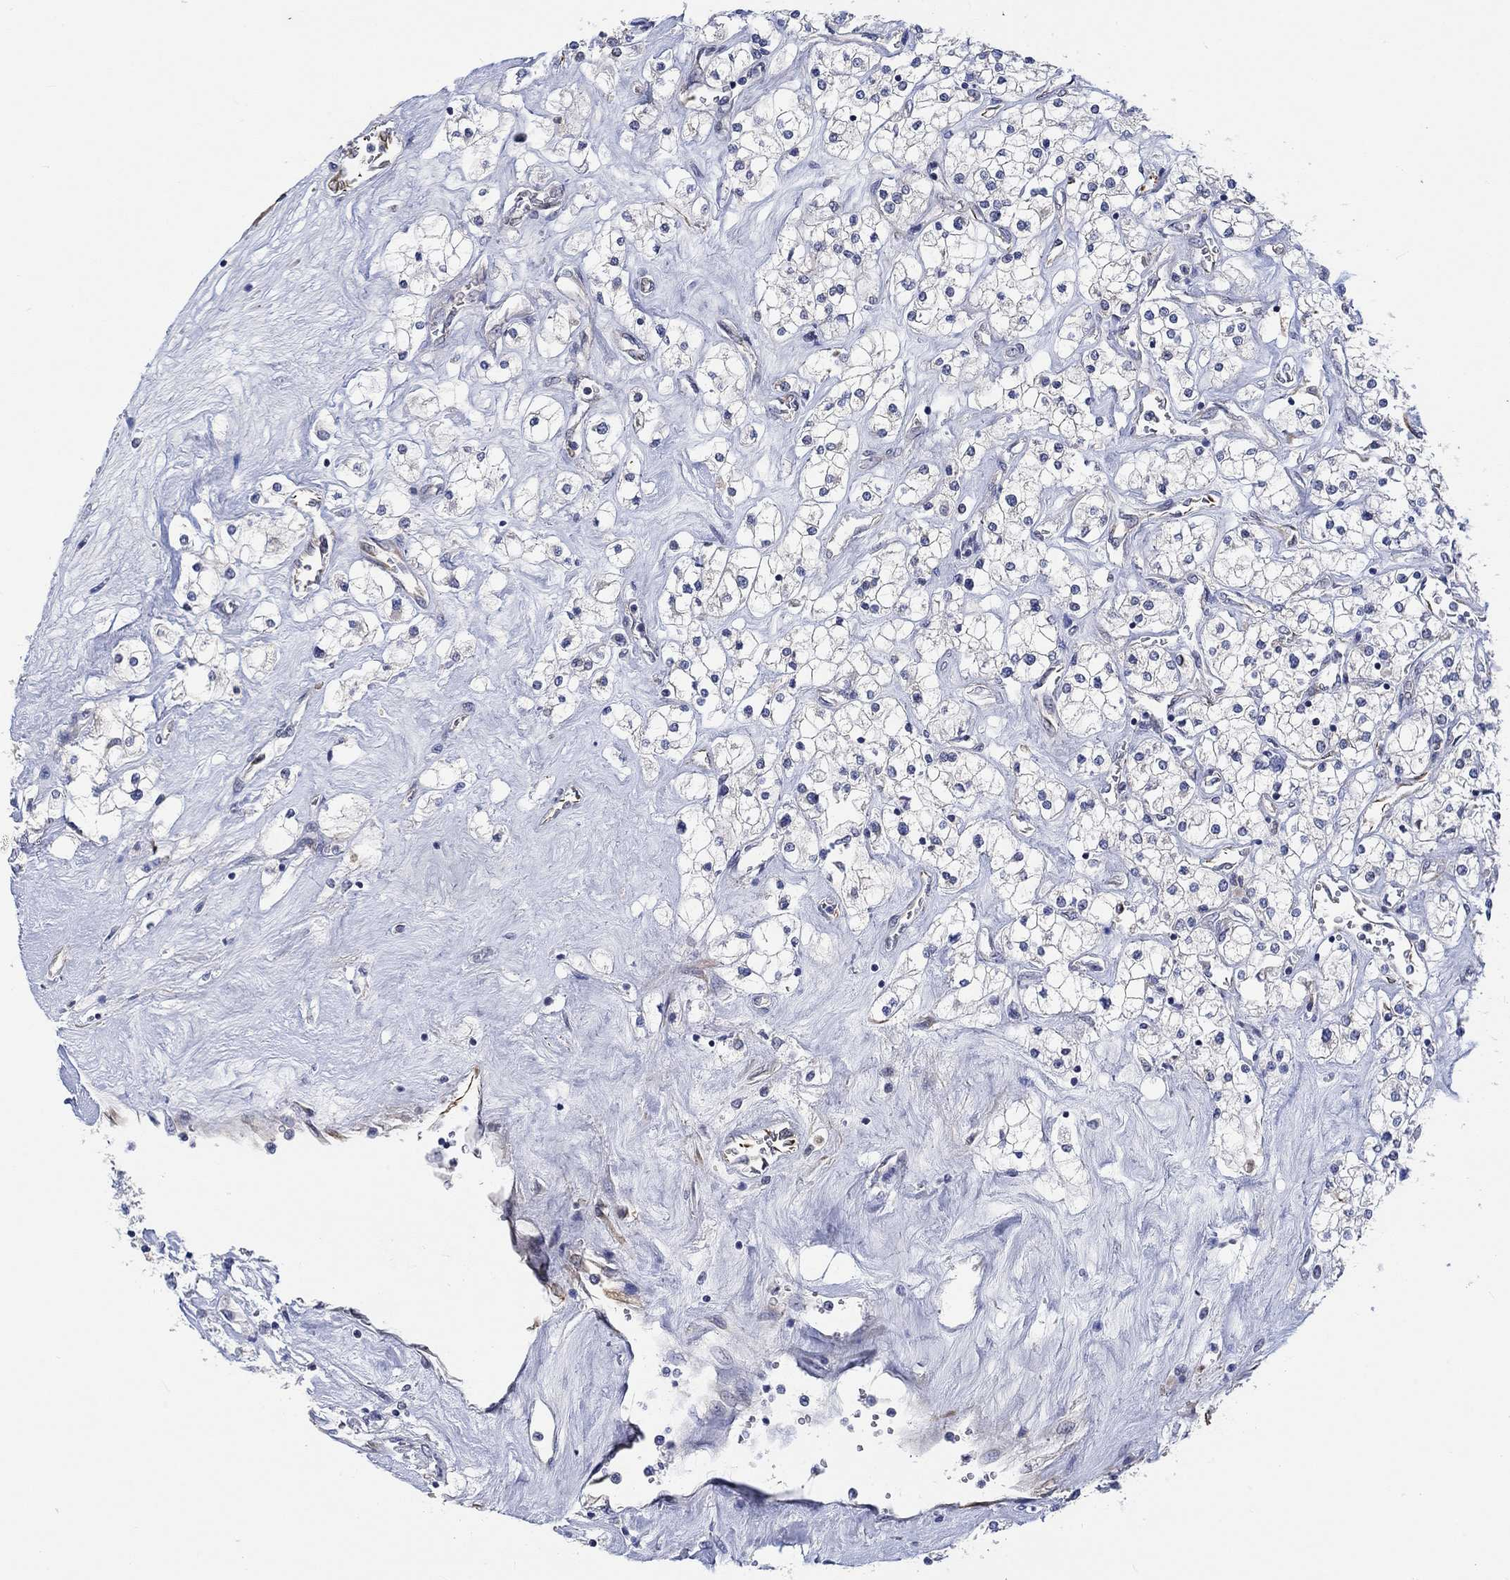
{"staining": {"intensity": "negative", "quantity": "none", "location": "none"}, "tissue": "renal cancer", "cell_type": "Tumor cells", "image_type": "cancer", "snomed": [{"axis": "morphology", "description": "Adenocarcinoma, NOS"}, {"axis": "topography", "description": "Kidney"}], "caption": "Immunohistochemistry (IHC) of renal cancer (adenocarcinoma) exhibits no expression in tumor cells. (DAB IHC, high magnification).", "gene": "CAMK1D", "patient": {"sex": "male", "age": 80}}